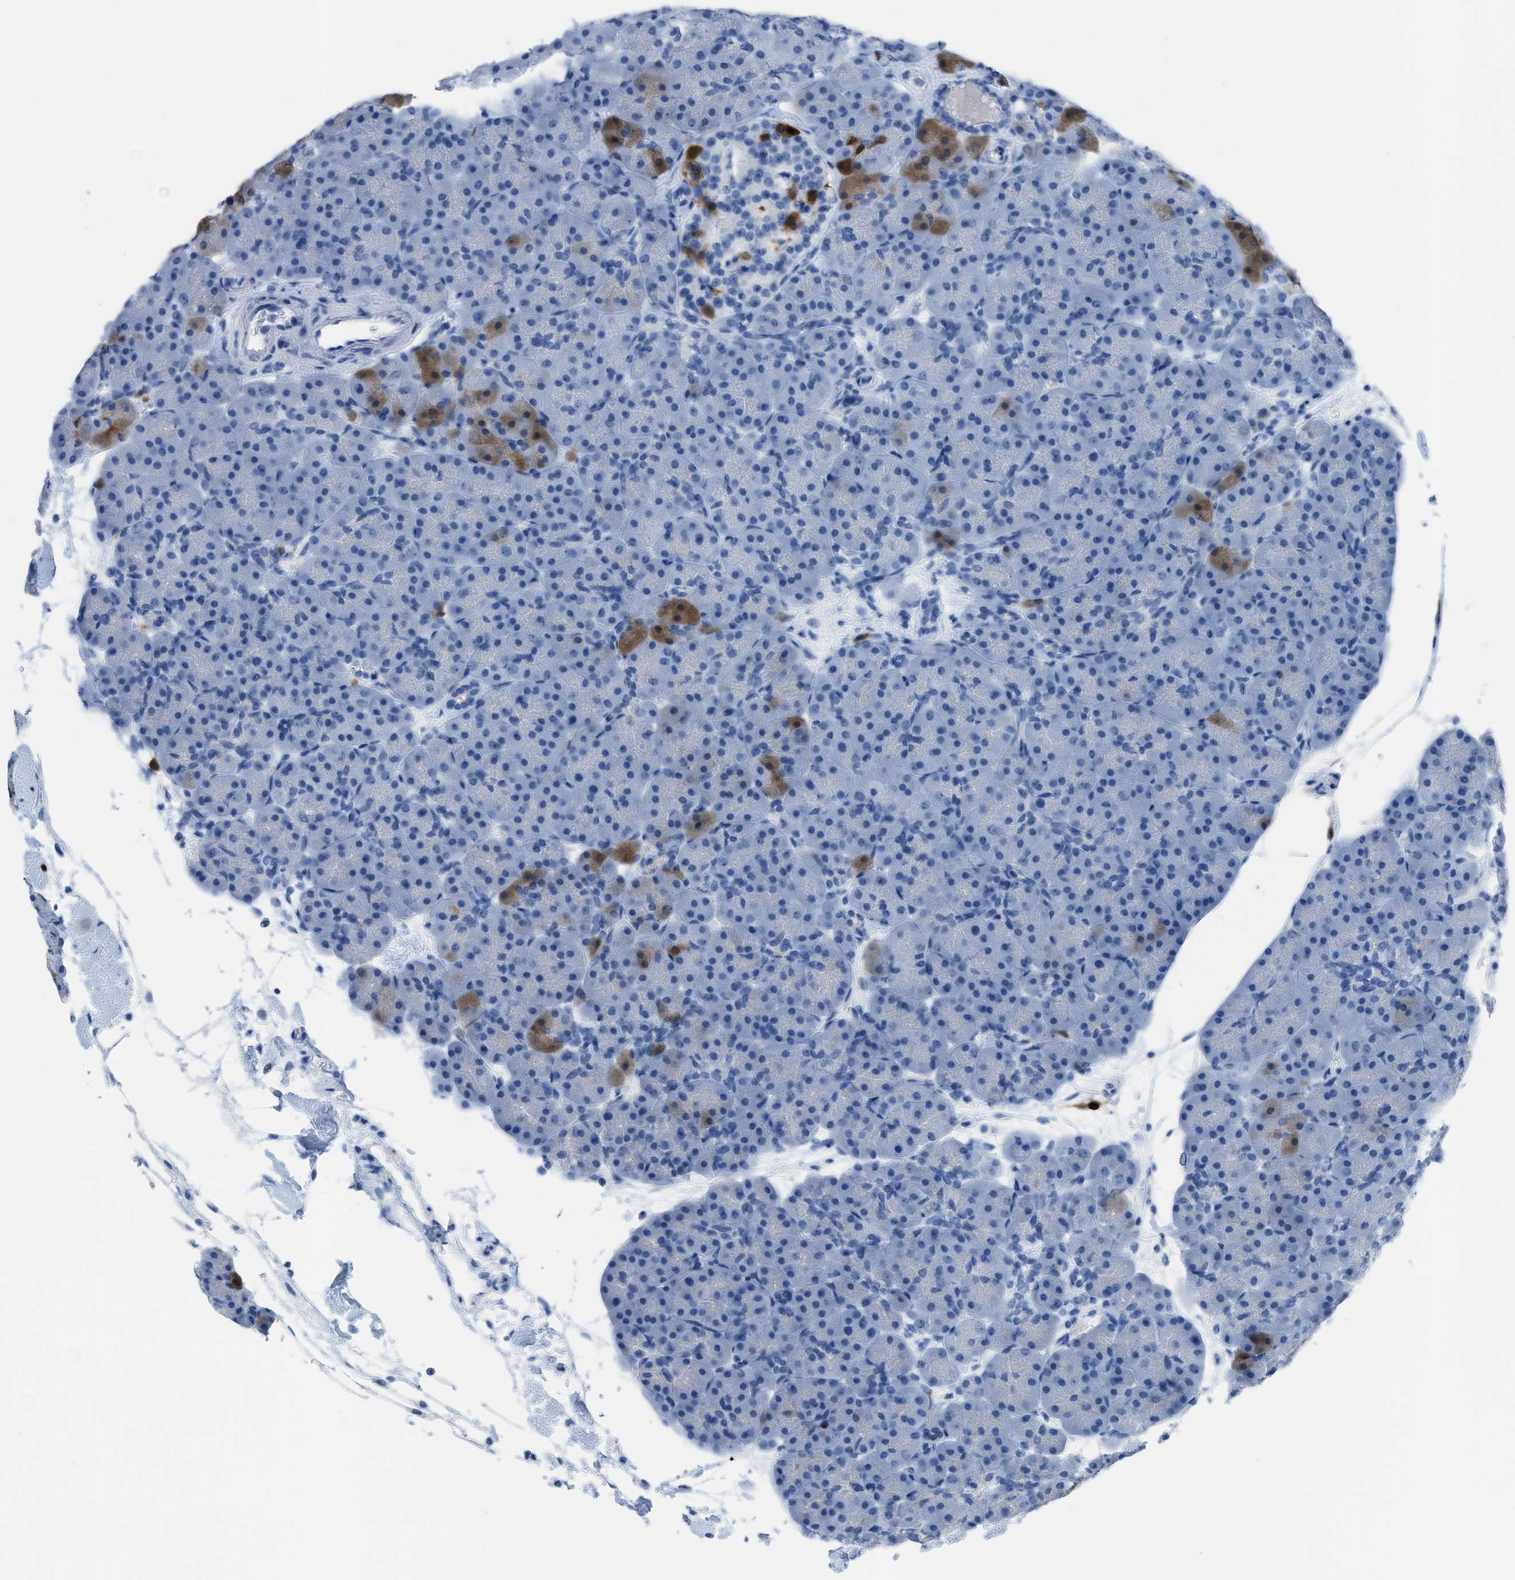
{"staining": {"intensity": "strong", "quantity": "<25%", "location": "cytoplasmic/membranous,nuclear"}, "tissue": "pancreas", "cell_type": "Exocrine glandular cells", "image_type": "normal", "snomed": [{"axis": "morphology", "description": "Normal tissue, NOS"}, {"axis": "topography", "description": "Pancreas"}], "caption": "Exocrine glandular cells show strong cytoplasmic/membranous,nuclear staining in approximately <25% of cells in unremarkable pancreas. Immunohistochemistry stains the protein of interest in brown and the nuclei are stained blue.", "gene": "CDKN2A", "patient": {"sex": "male", "age": 66}}